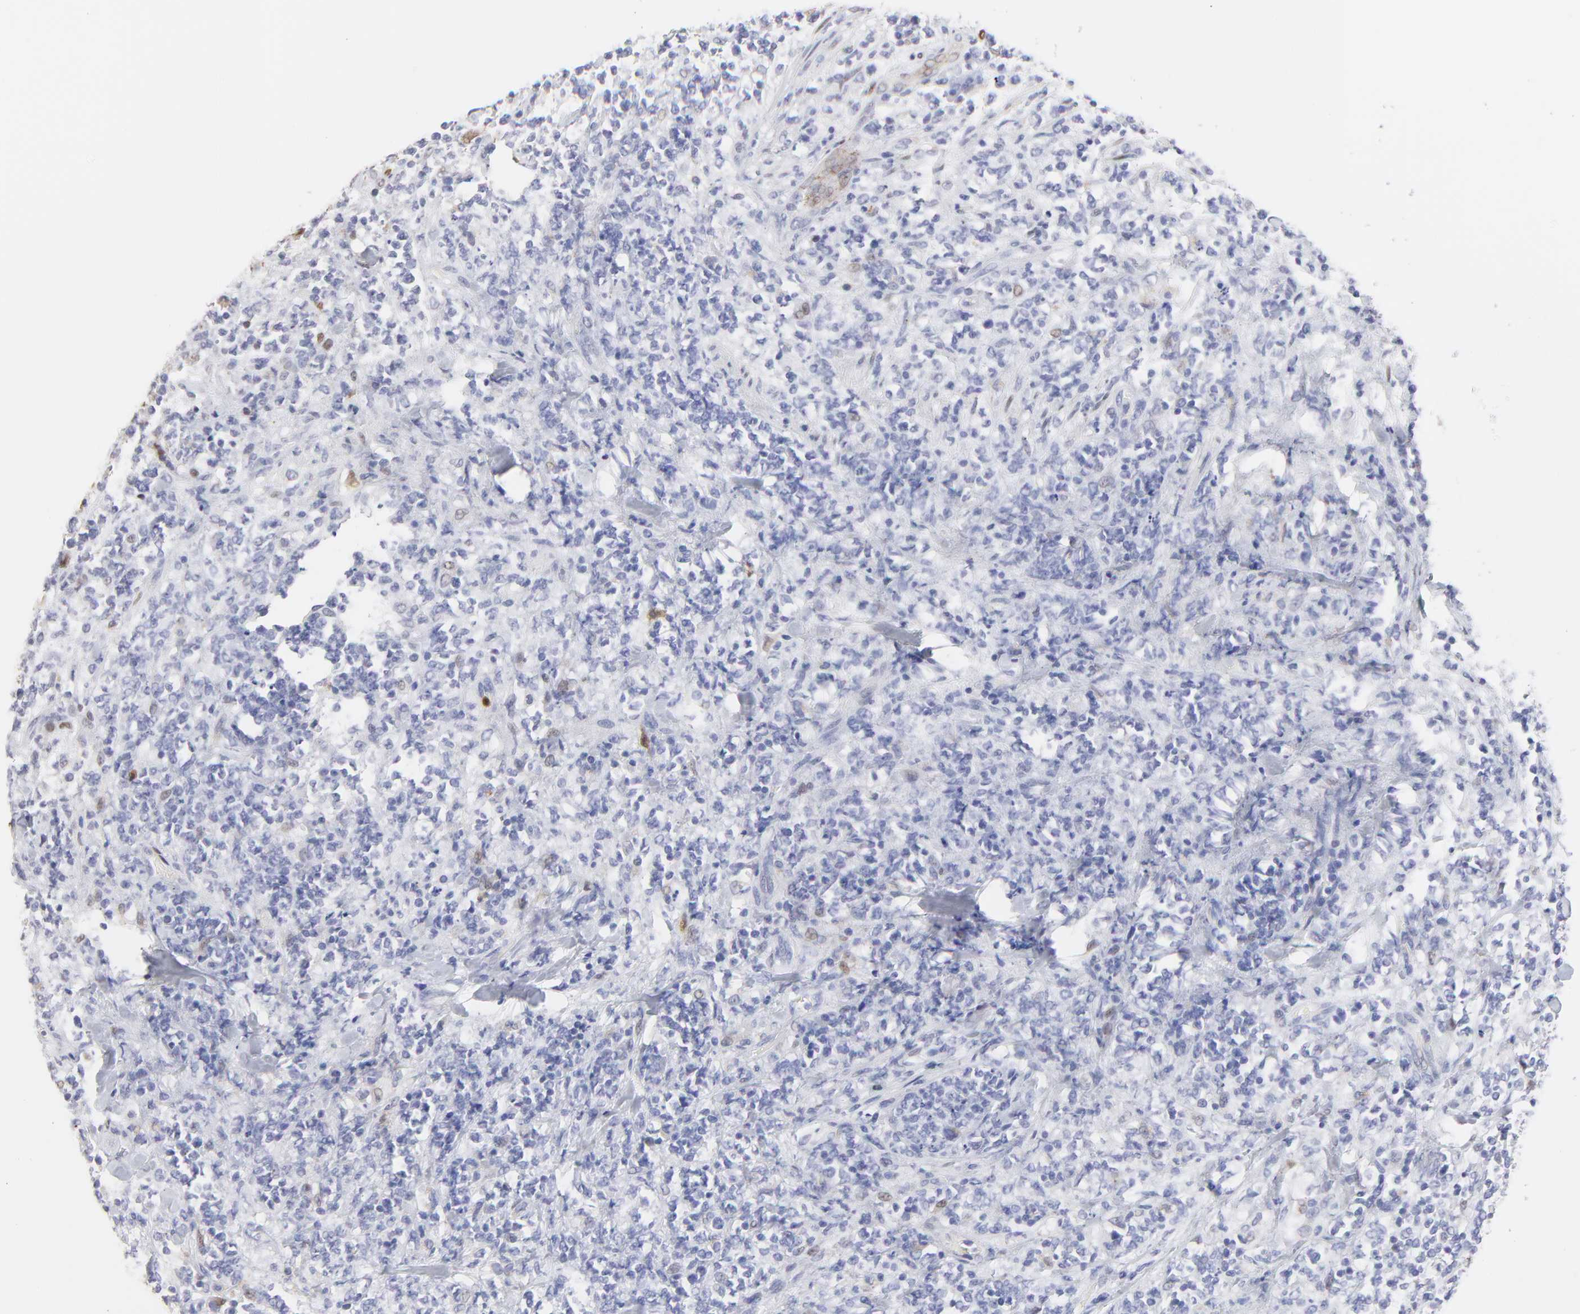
{"staining": {"intensity": "negative", "quantity": "none", "location": "none"}, "tissue": "lymphoma", "cell_type": "Tumor cells", "image_type": "cancer", "snomed": [{"axis": "morphology", "description": "Malignant lymphoma, non-Hodgkin's type, High grade"}, {"axis": "topography", "description": "Soft tissue"}], "caption": "The image shows no significant staining in tumor cells of malignant lymphoma, non-Hodgkin's type (high-grade). Nuclei are stained in blue.", "gene": "SMARCA1", "patient": {"sex": "male", "age": 18}}